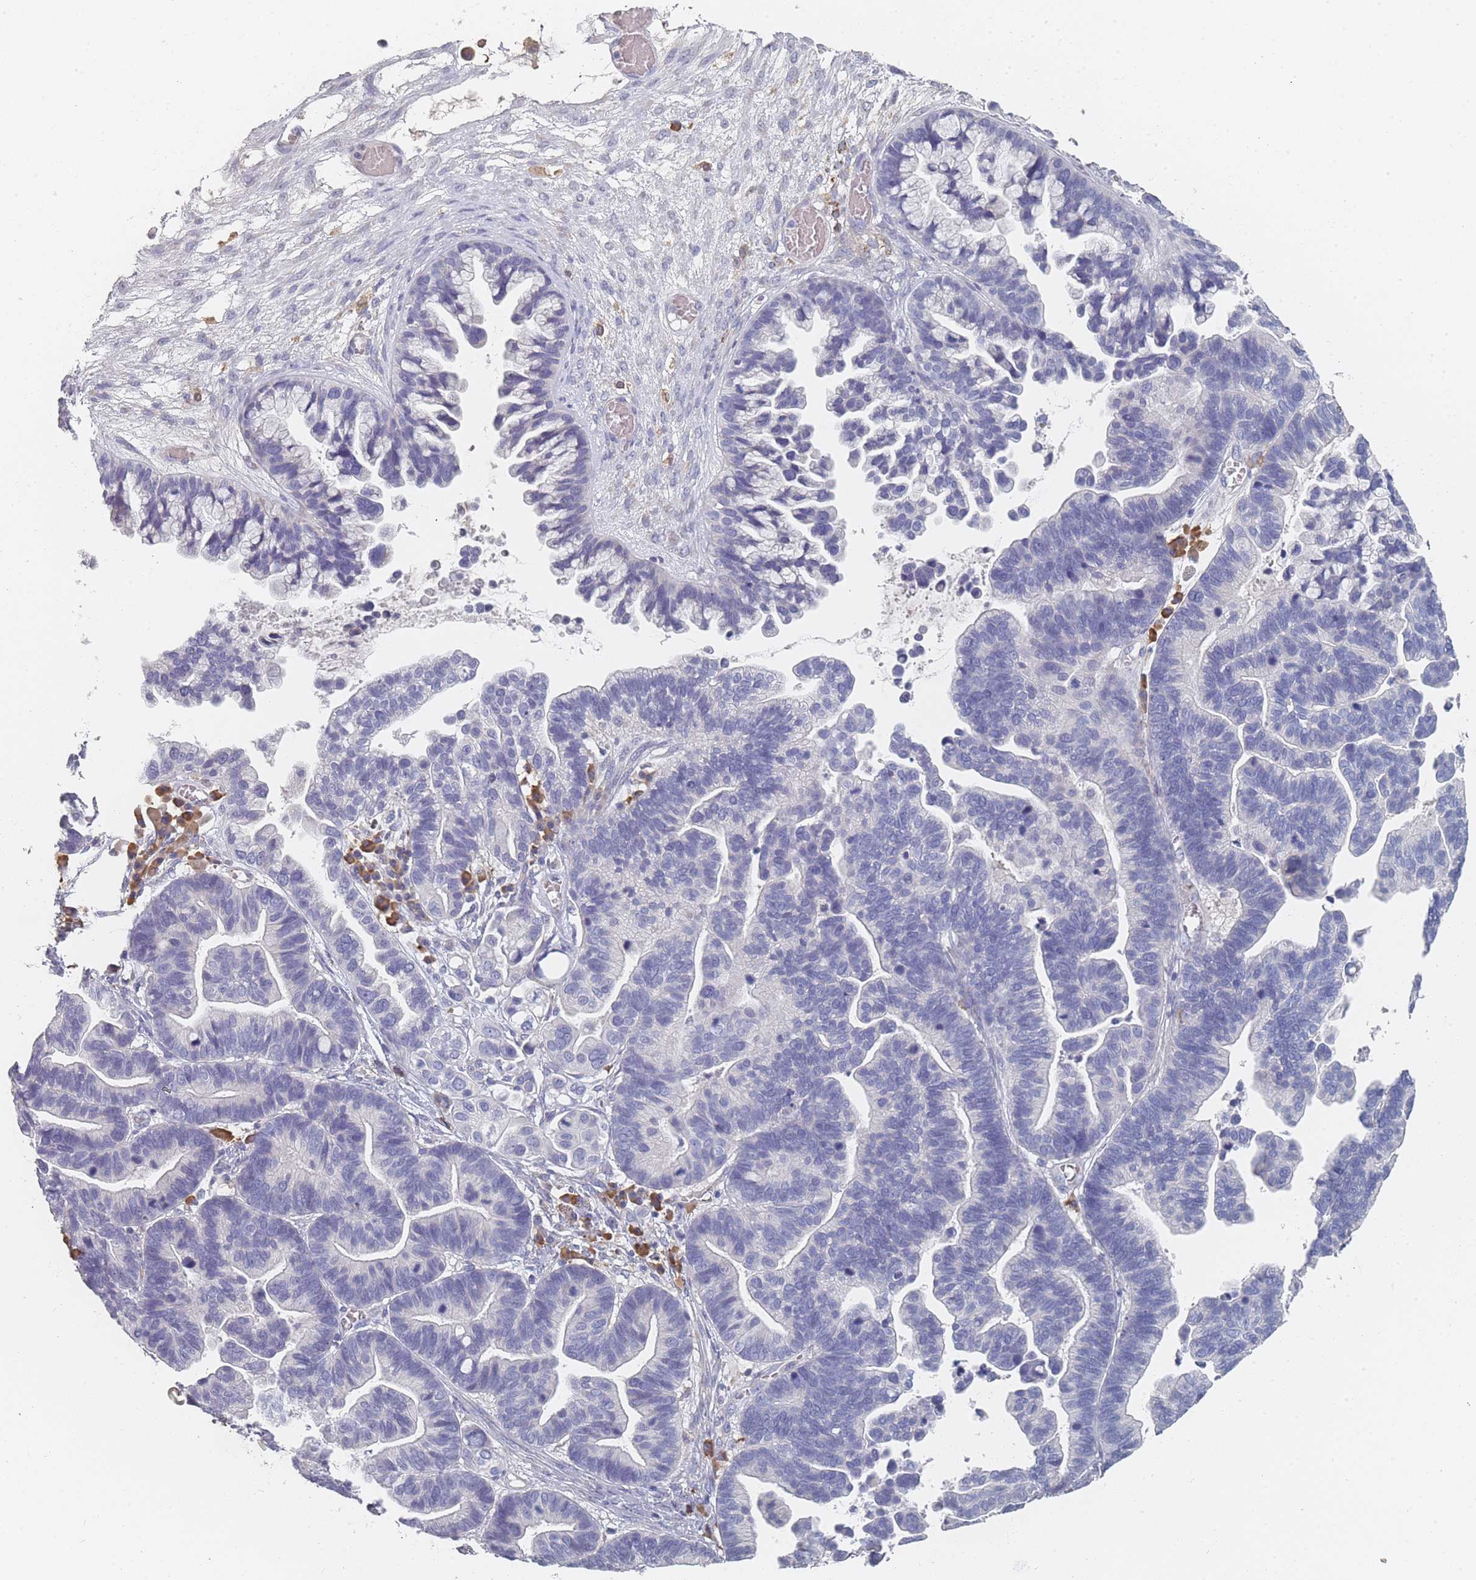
{"staining": {"intensity": "negative", "quantity": "none", "location": "none"}, "tissue": "ovarian cancer", "cell_type": "Tumor cells", "image_type": "cancer", "snomed": [{"axis": "morphology", "description": "Cystadenocarcinoma, serous, NOS"}, {"axis": "topography", "description": "Ovary"}], "caption": "There is no significant expression in tumor cells of serous cystadenocarcinoma (ovarian).", "gene": "SLC35E4", "patient": {"sex": "female", "age": 56}}